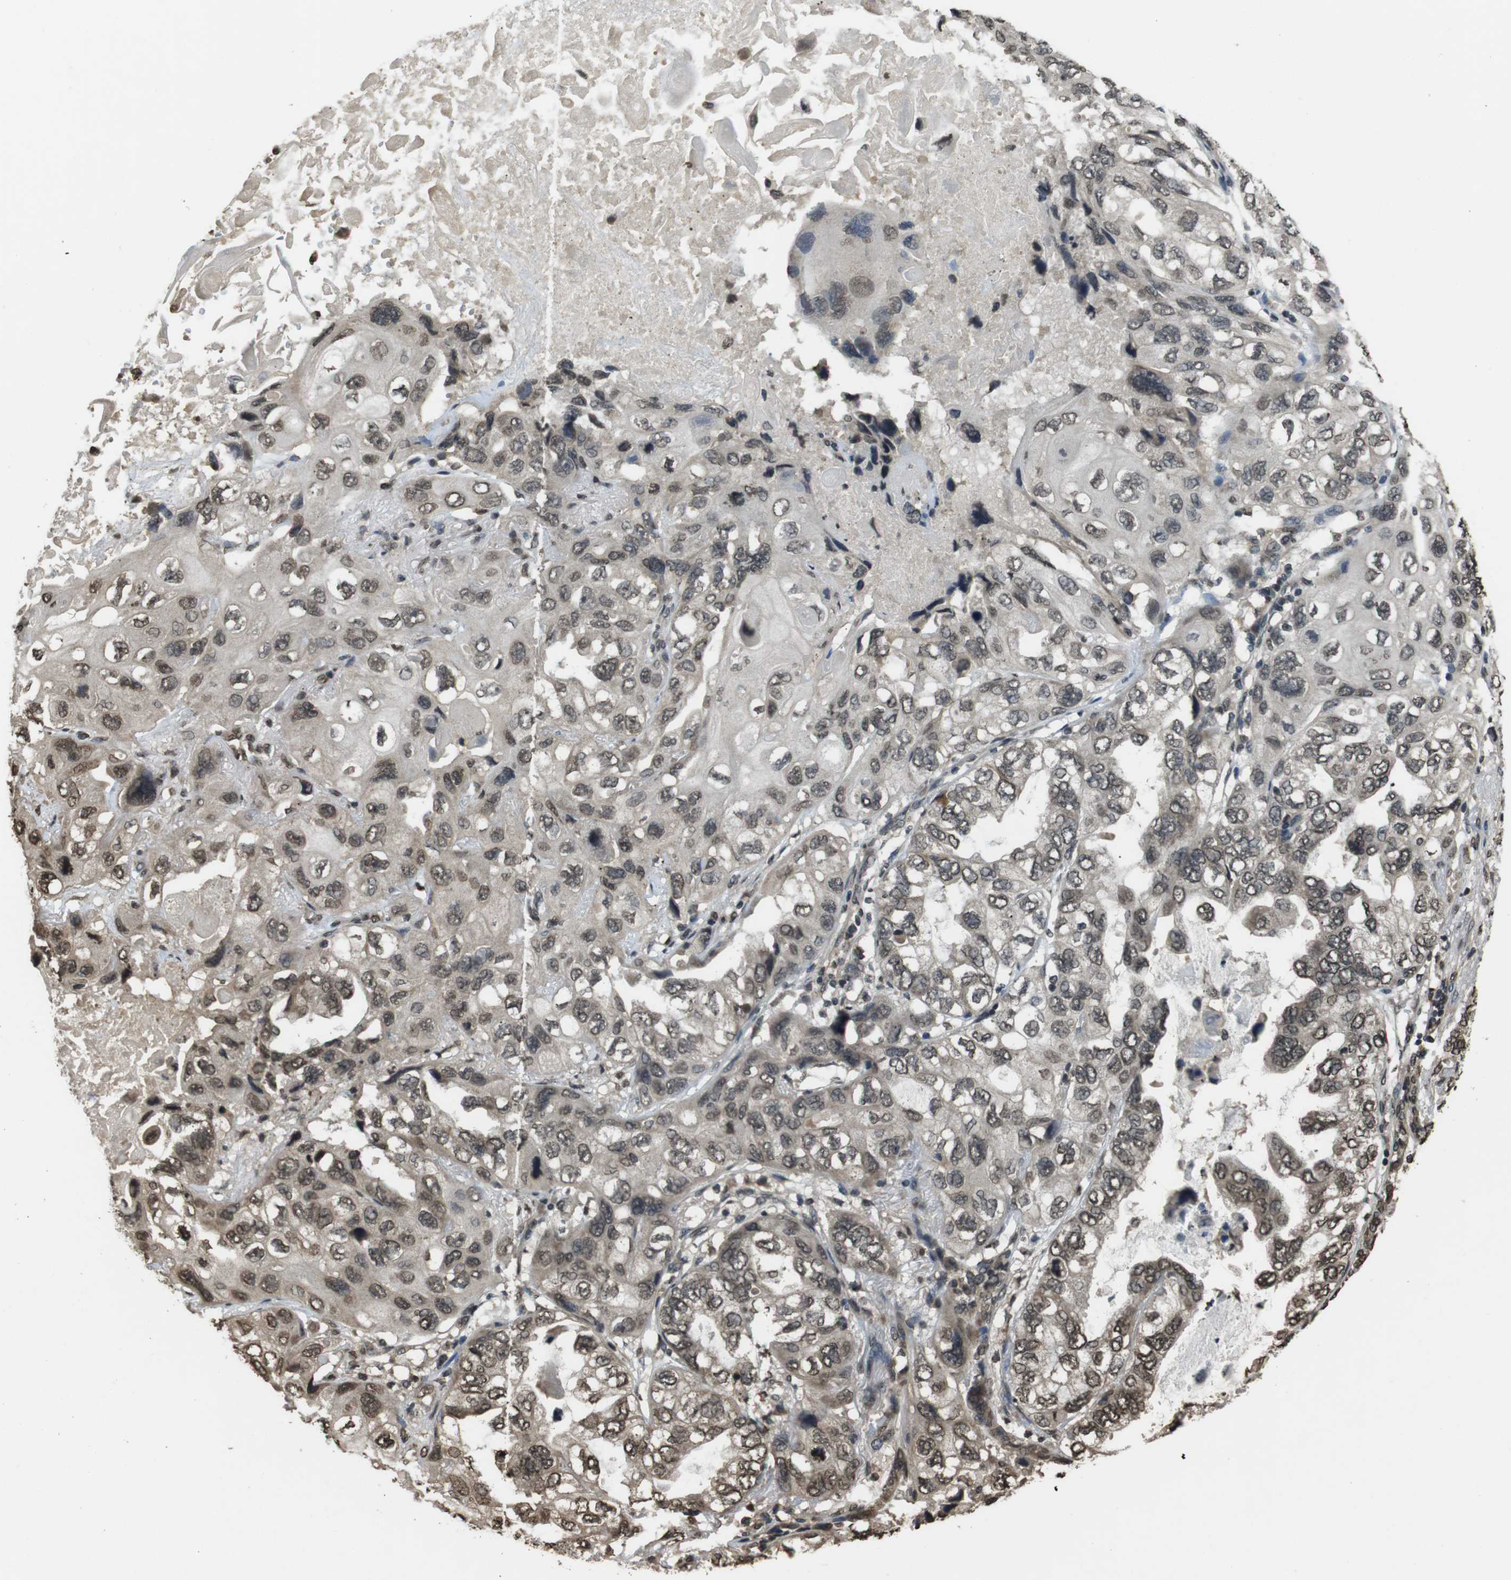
{"staining": {"intensity": "moderate", "quantity": ">75%", "location": "nuclear"}, "tissue": "lung cancer", "cell_type": "Tumor cells", "image_type": "cancer", "snomed": [{"axis": "morphology", "description": "Squamous cell carcinoma, NOS"}, {"axis": "topography", "description": "Lung"}], "caption": "Immunohistochemistry (DAB) staining of lung cancer (squamous cell carcinoma) exhibits moderate nuclear protein expression in about >75% of tumor cells. (Stains: DAB (3,3'-diaminobenzidine) in brown, nuclei in blue, Microscopy: brightfield microscopy at high magnification).", "gene": "MAF", "patient": {"sex": "female", "age": 73}}